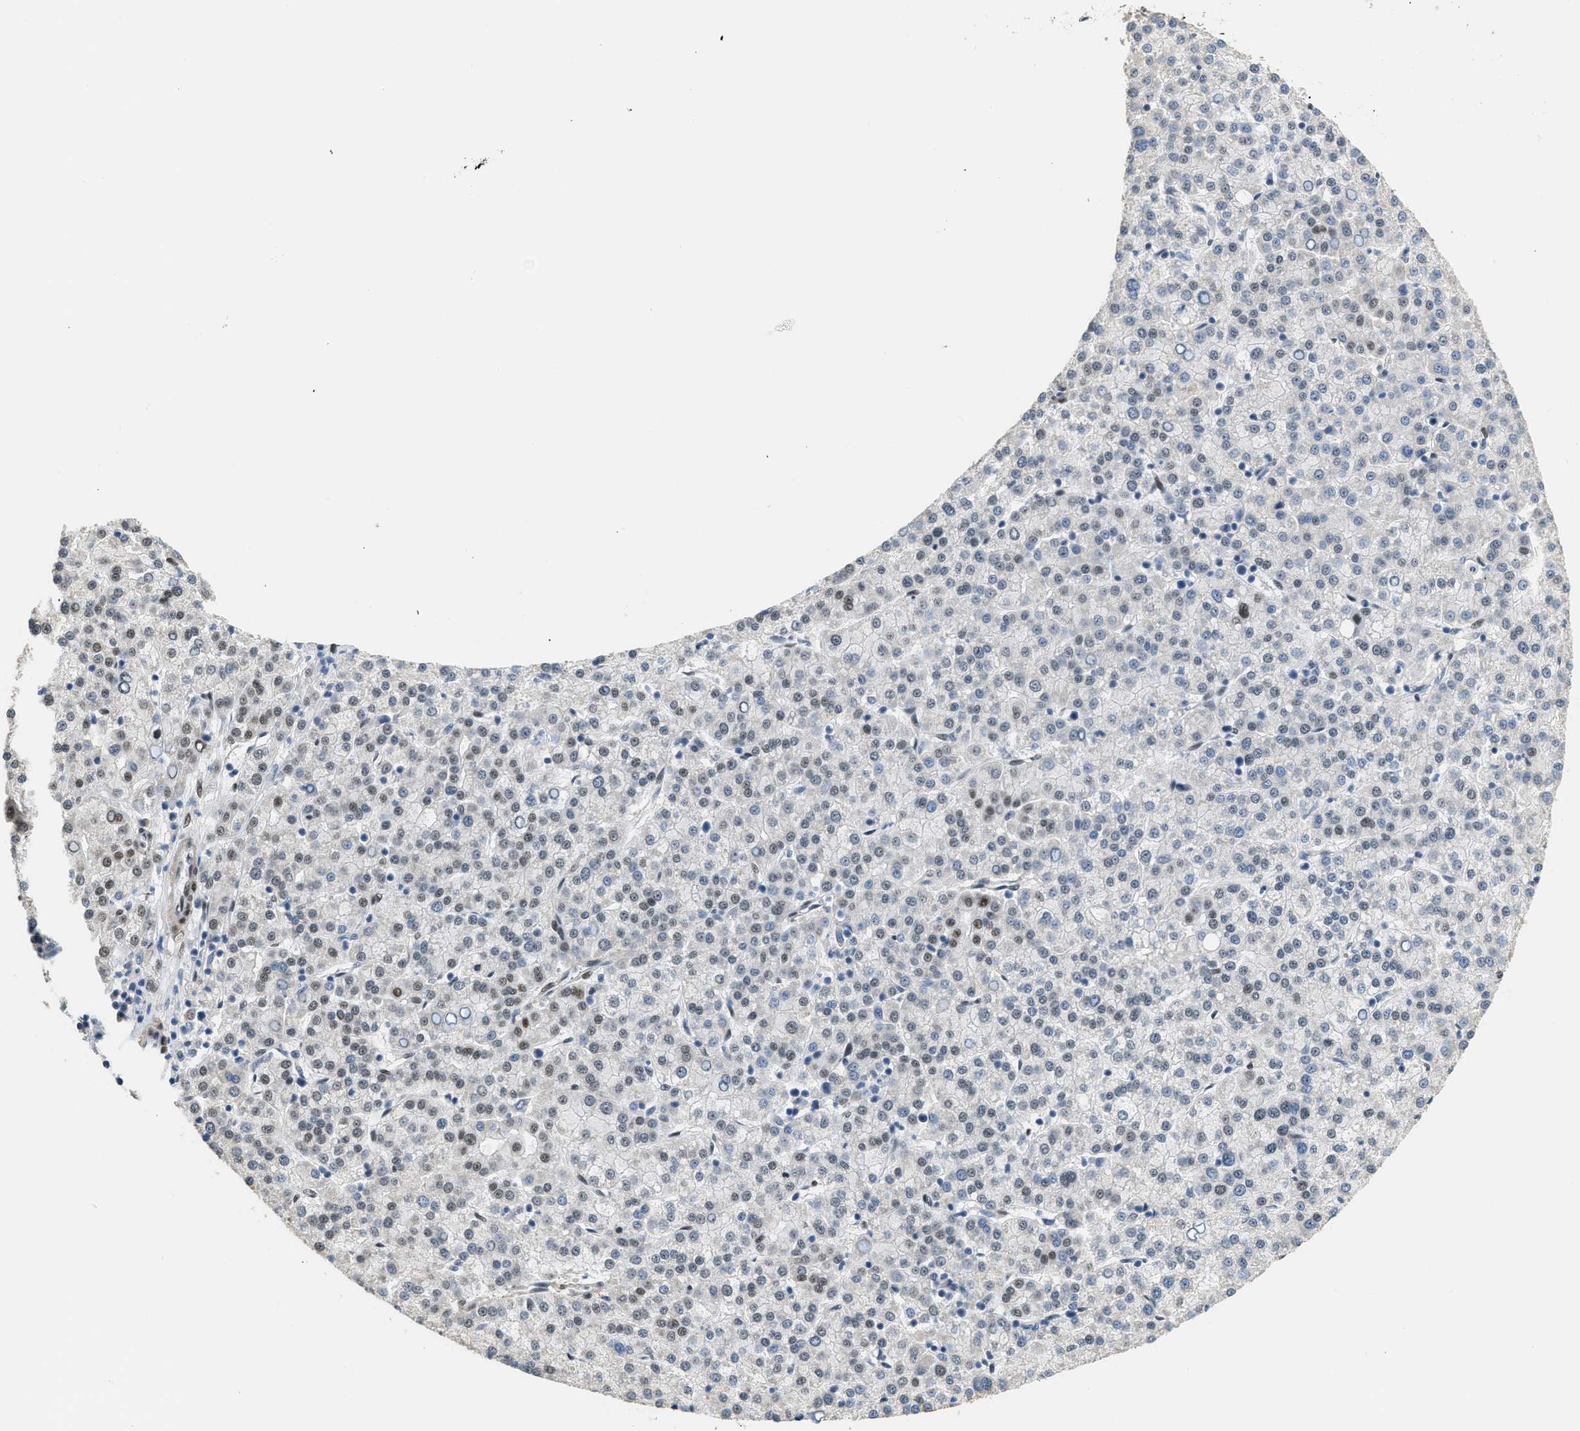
{"staining": {"intensity": "moderate", "quantity": ">75%", "location": "nuclear"}, "tissue": "liver cancer", "cell_type": "Tumor cells", "image_type": "cancer", "snomed": [{"axis": "morphology", "description": "Carcinoma, Hepatocellular, NOS"}, {"axis": "topography", "description": "Liver"}], "caption": "Tumor cells reveal medium levels of moderate nuclear staining in about >75% of cells in liver hepatocellular carcinoma.", "gene": "ZBTB20", "patient": {"sex": "female", "age": 58}}